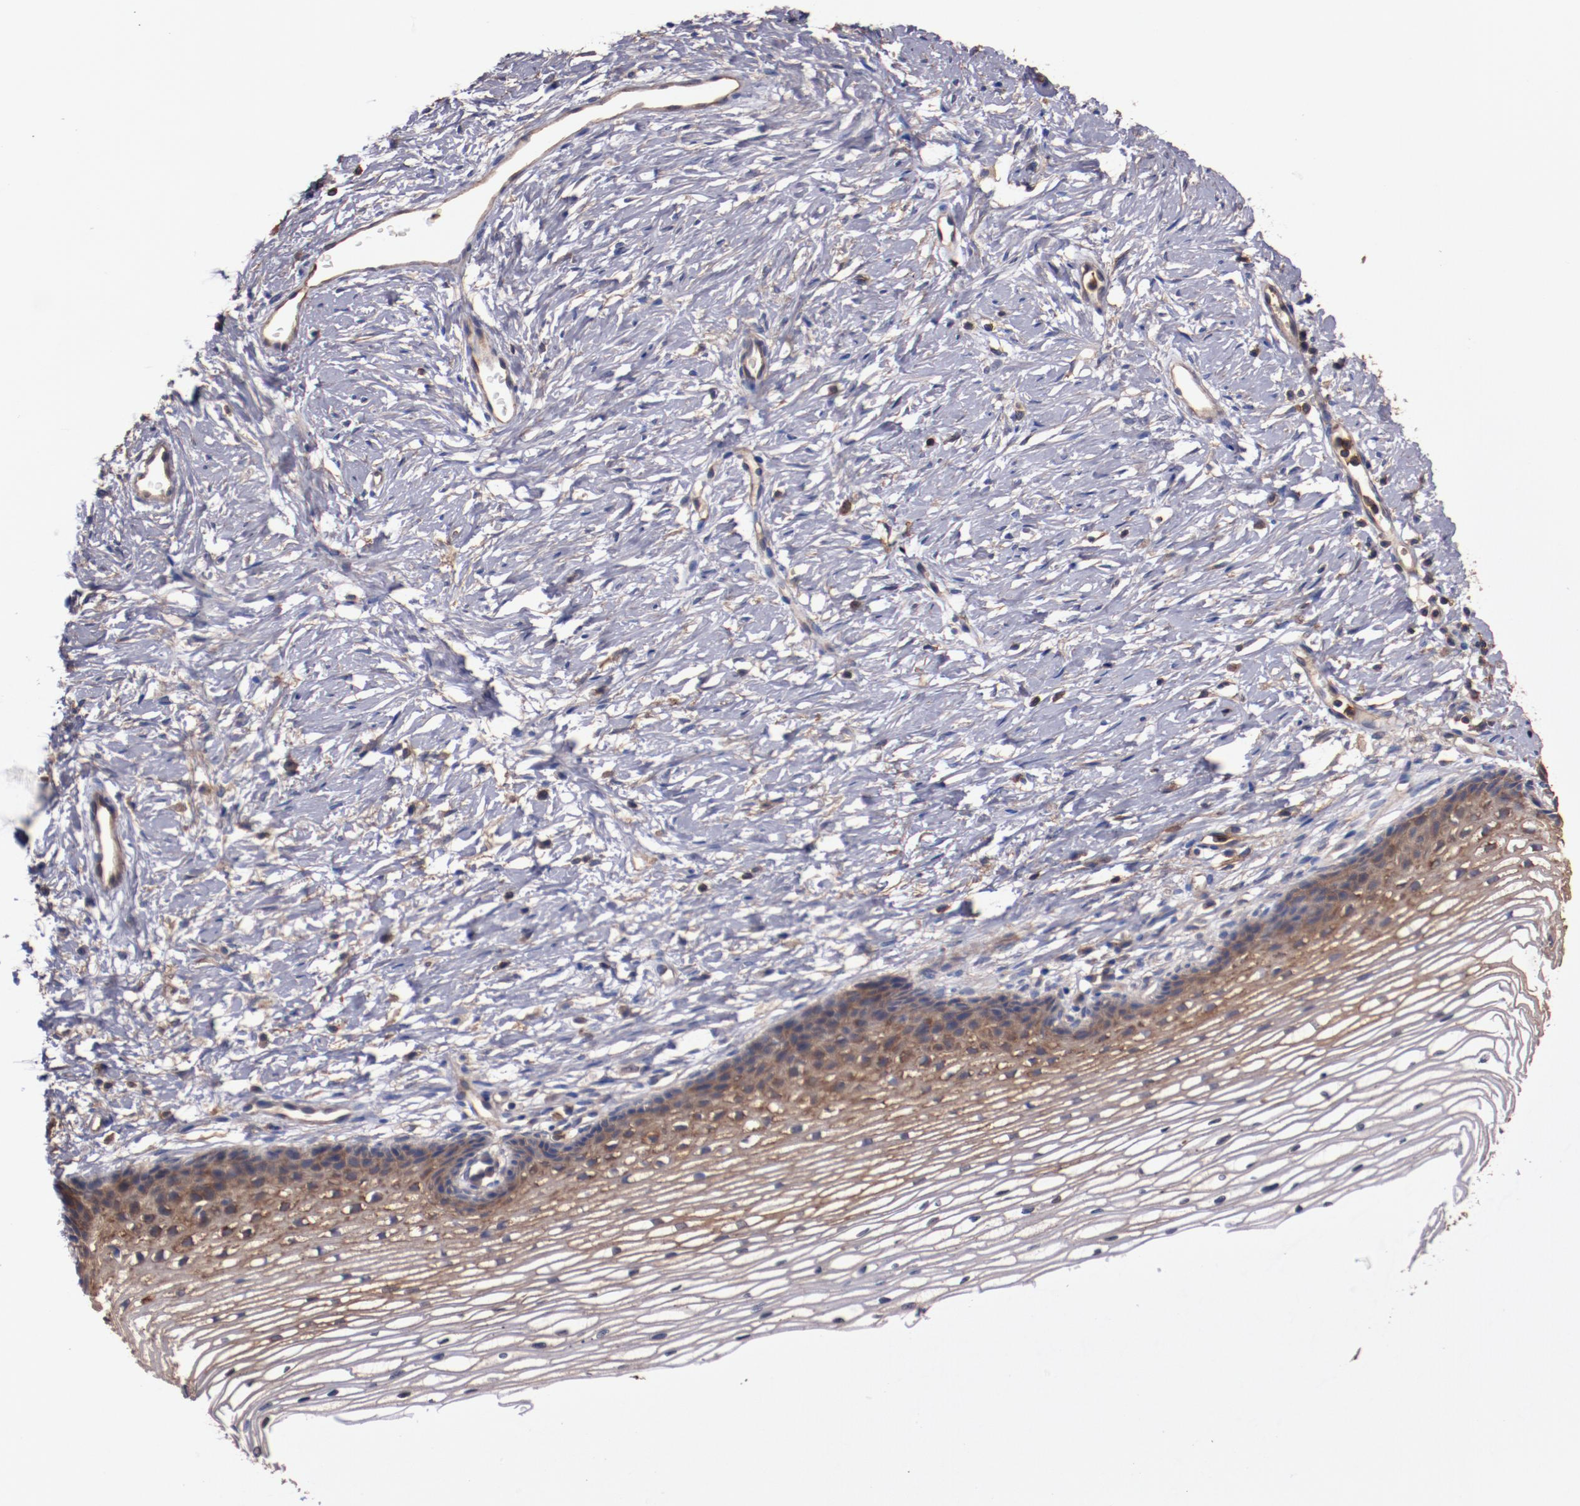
{"staining": {"intensity": "strong", "quantity": ">75%", "location": "cytoplasmic/membranous"}, "tissue": "cervix", "cell_type": "Glandular cells", "image_type": "normal", "snomed": [{"axis": "morphology", "description": "Normal tissue, NOS"}, {"axis": "topography", "description": "Cervix"}], "caption": "Brown immunohistochemical staining in unremarkable cervix shows strong cytoplasmic/membranous positivity in about >75% of glandular cells.", "gene": "TMOD3", "patient": {"sex": "female", "age": 77}}